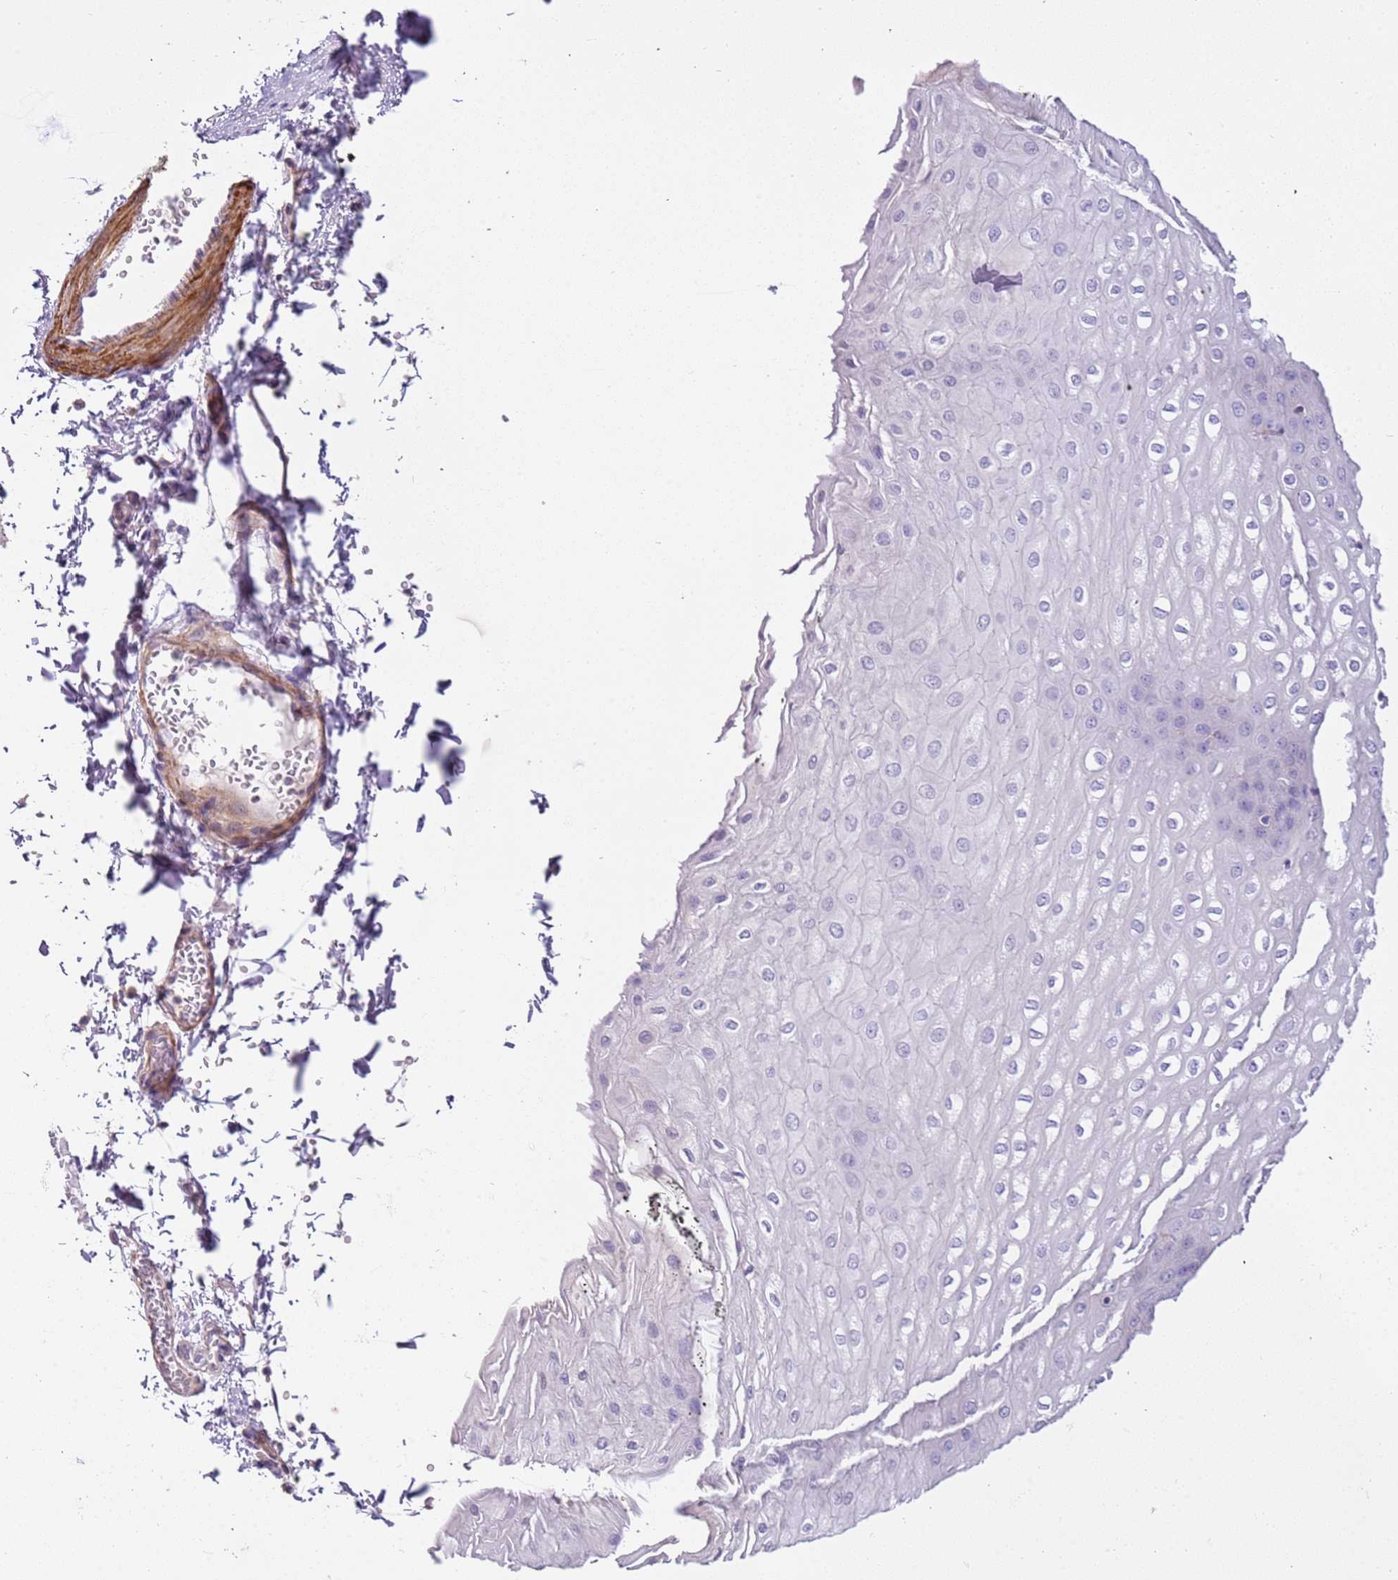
{"staining": {"intensity": "negative", "quantity": "none", "location": "none"}, "tissue": "esophagus", "cell_type": "Squamous epithelial cells", "image_type": "normal", "snomed": [{"axis": "morphology", "description": "Normal tissue, NOS"}, {"axis": "topography", "description": "Esophagus"}], "caption": "This is a micrograph of immunohistochemistry (IHC) staining of unremarkable esophagus, which shows no staining in squamous epithelial cells.", "gene": "PCGF2", "patient": {"sex": "male", "age": 60}}